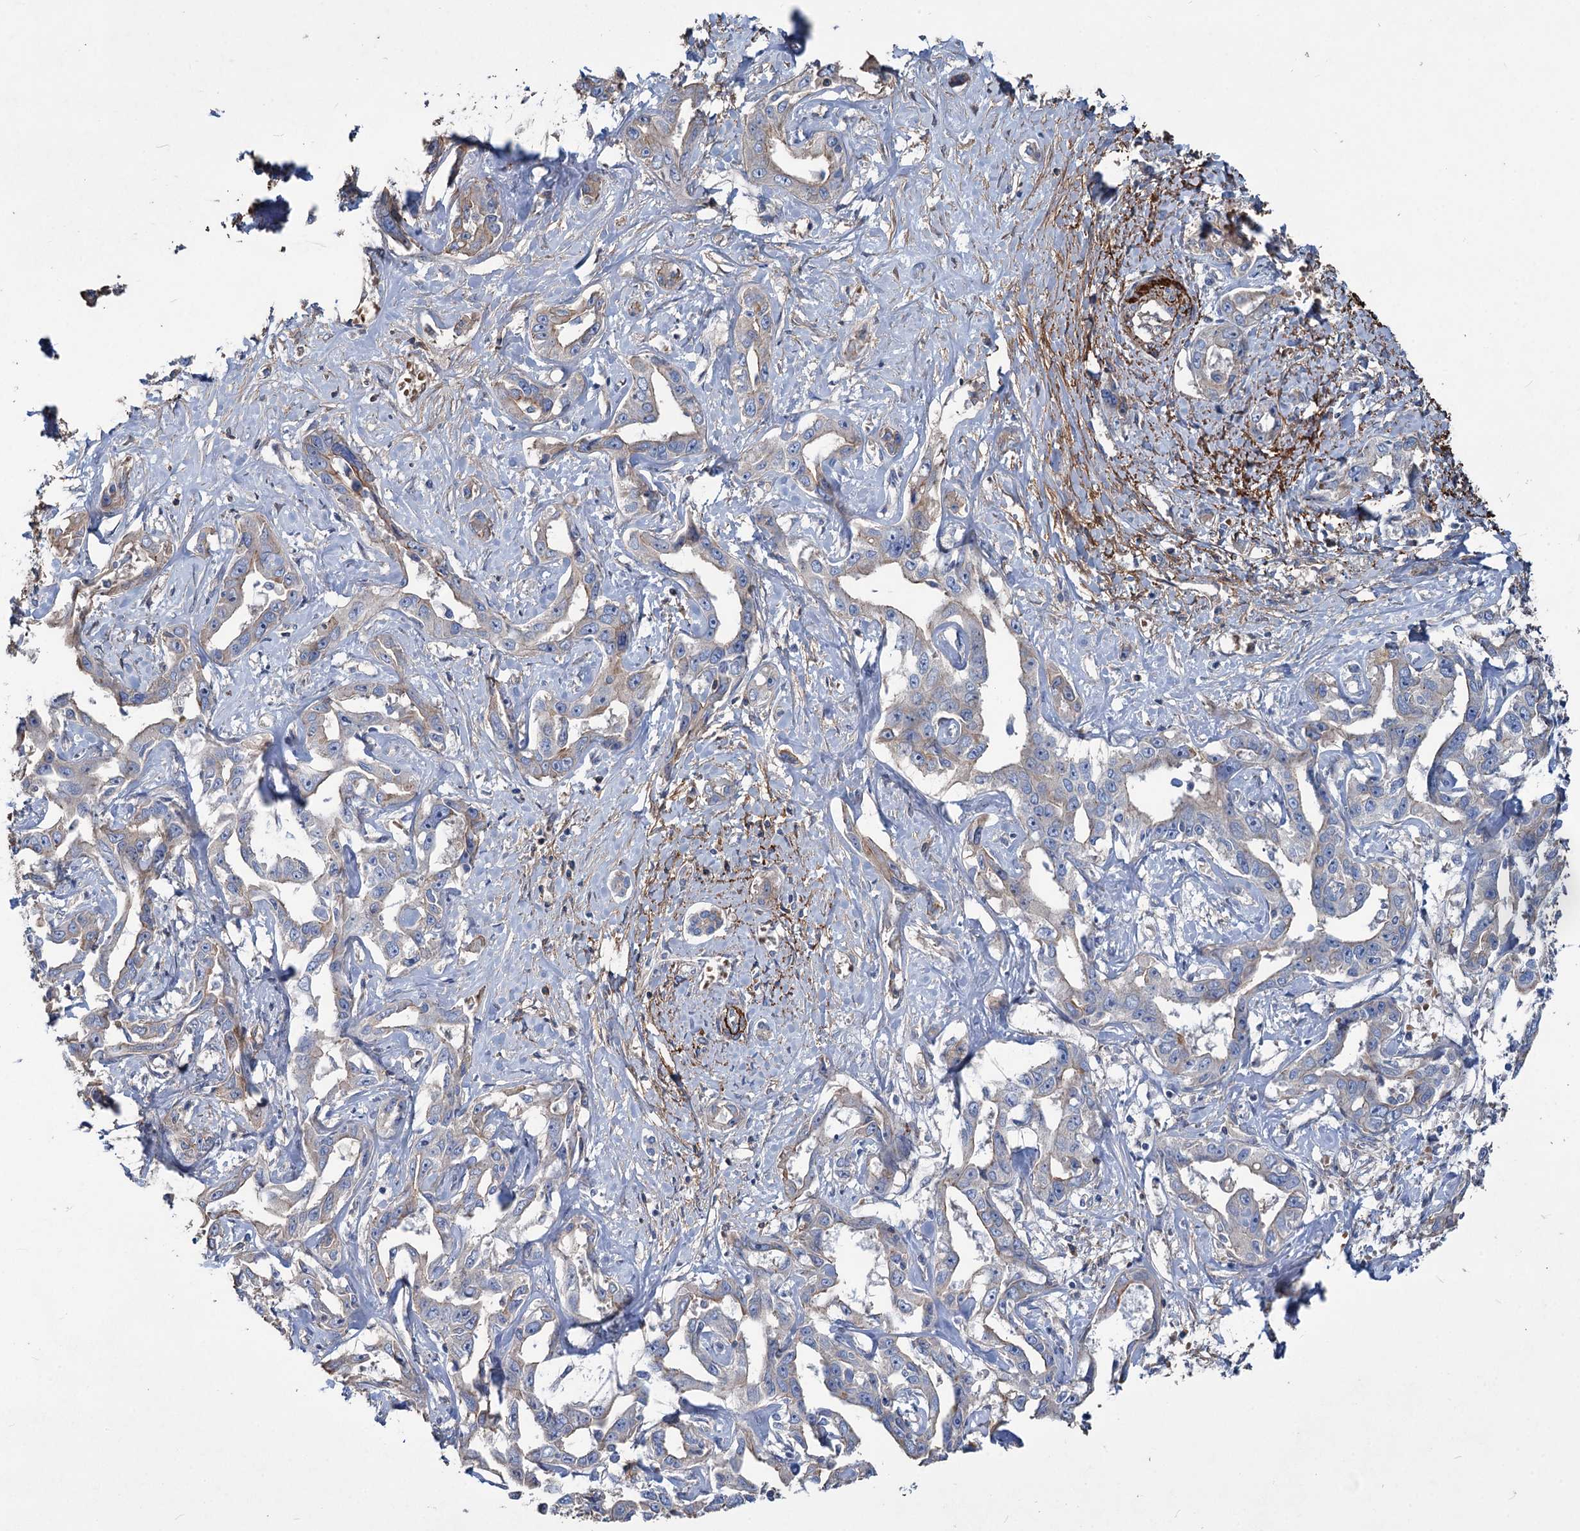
{"staining": {"intensity": "weak", "quantity": "25%-75%", "location": "cytoplasmic/membranous"}, "tissue": "liver cancer", "cell_type": "Tumor cells", "image_type": "cancer", "snomed": [{"axis": "morphology", "description": "Cholangiocarcinoma"}, {"axis": "topography", "description": "Liver"}], "caption": "This micrograph reveals immunohistochemistry staining of human cholangiocarcinoma (liver), with low weak cytoplasmic/membranous staining in about 25%-75% of tumor cells.", "gene": "URAD", "patient": {"sex": "male", "age": 59}}